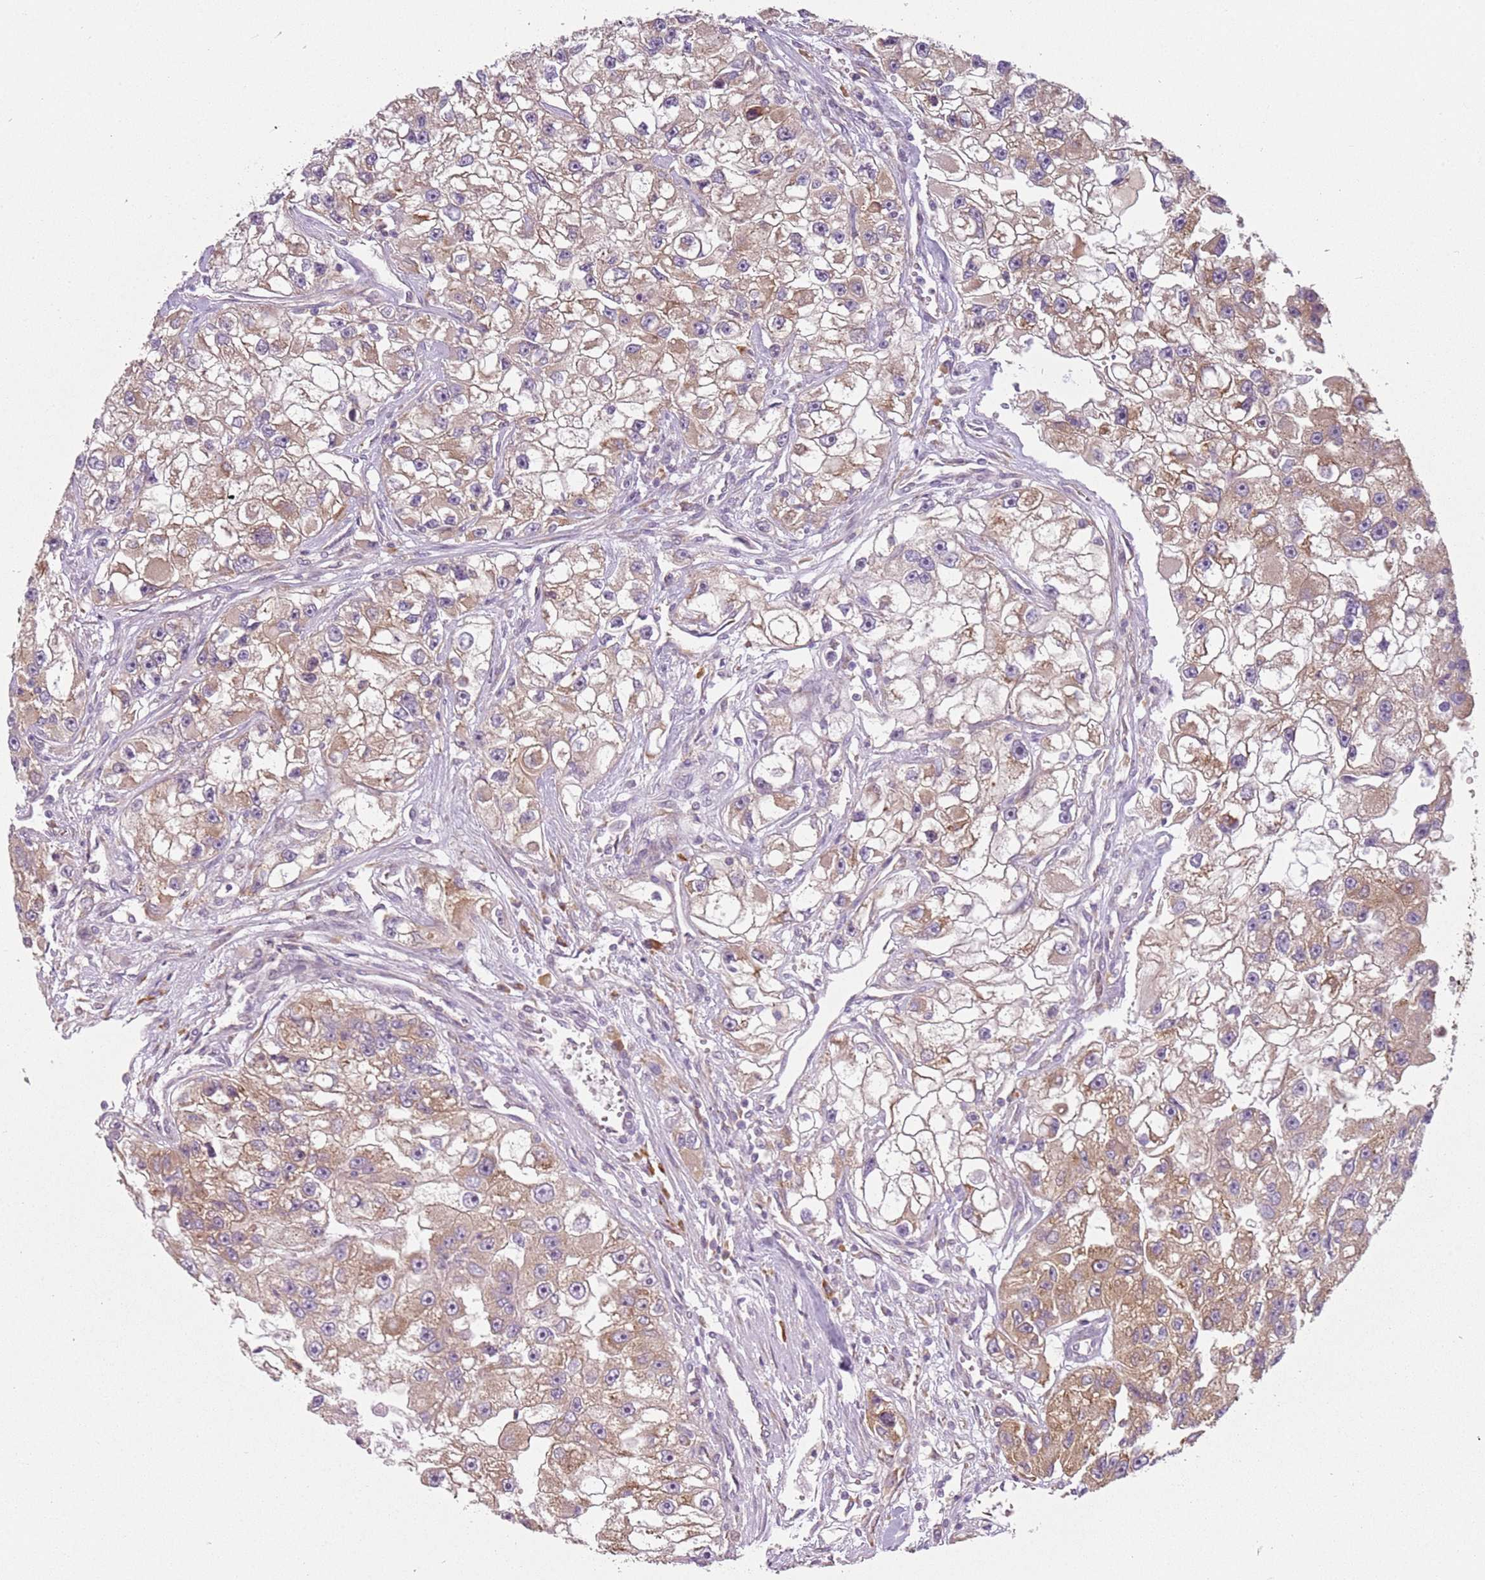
{"staining": {"intensity": "moderate", "quantity": "25%-75%", "location": "cytoplasmic/membranous"}, "tissue": "renal cancer", "cell_type": "Tumor cells", "image_type": "cancer", "snomed": [{"axis": "morphology", "description": "Adenocarcinoma, NOS"}, {"axis": "topography", "description": "Kidney"}], "caption": "The micrograph exhibits staining of renal cancer (adenocarcinoma), revealing moderate cytoplasmic/membranous protein expression (brown color) within tumor cells.", "gene": "RPS28", "patient": {"sex": "male", "age": 63}}